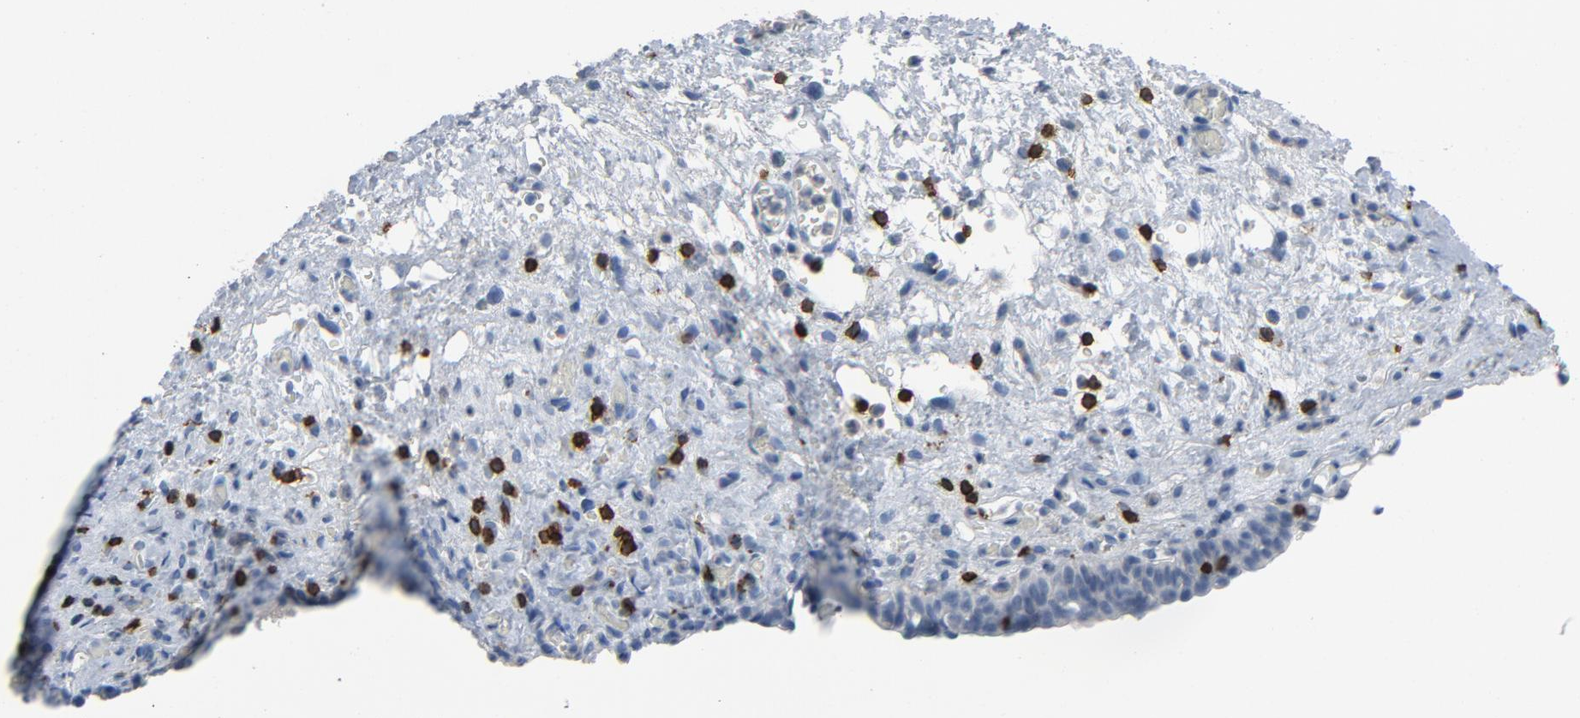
{"staining": {"intensity": "negative", "quantity": "none", "location": "none"}, "tissue": "urinary bladder", "cell_type": "Urothelial cells", "image_type": "normal", "snomed": [{"axis": "morphology", "description": "Normal tissue, NOS"}, {"axis": "morphology", "description": "Dysplasia, NOS"}, {"axis": "topography", "description": "Urinary bladder"}], "caption": "Micrograph shows no significant protein expression in urothelial cells of normal urinary bladder. The staining is performed using DAB brown chromogen with nuclei counter-stained in using hematoxylin.", "gene": "LCK", "patient": {"sex": "male", "age": 35}}